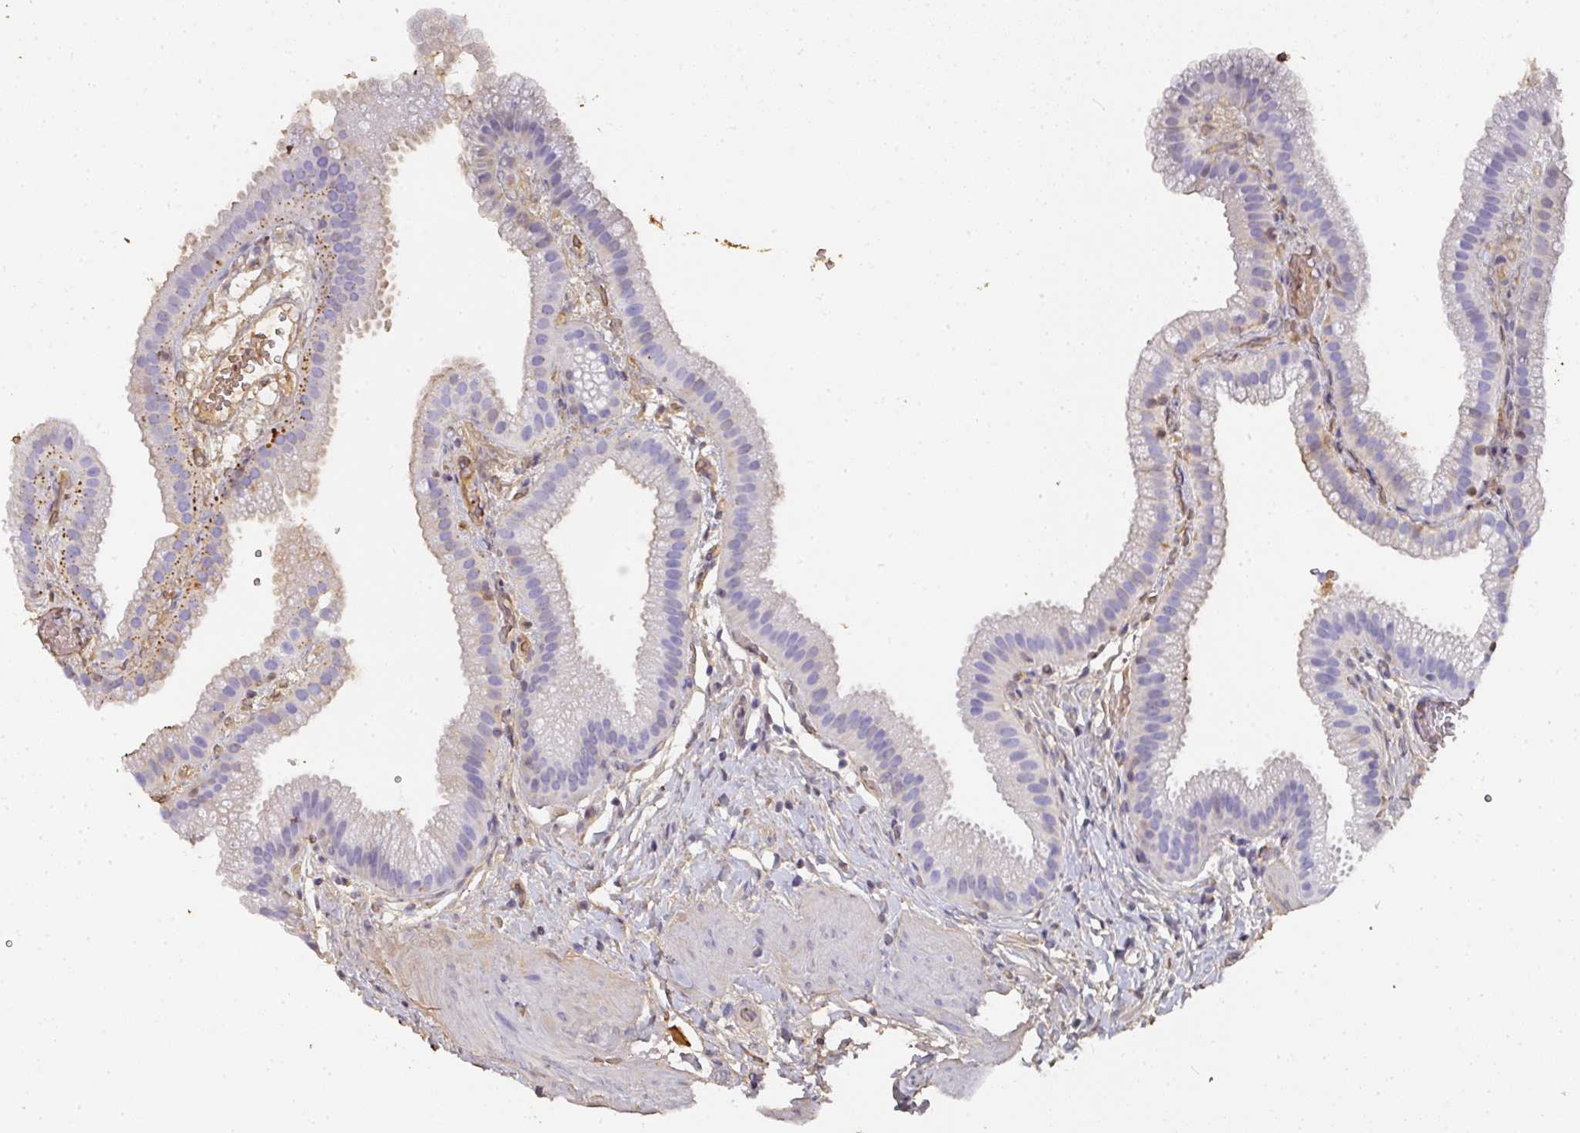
{"staining": {"intensity": "strong", "quantity": "<25%", "location": "cytoplasmic/membranous"}, "tissue": "gallbladder", "cell_type": "Glandular cells", "image_type": "normal", "snomed": [{"axis": "morphology", "description": "Normal tissue, NOS"}, {"axis": "topography", "description": "Gallbladder"}], "caption": "This micrograph exhibits benign gallbladder stained with immunohistochemistry to label a protein in brown. The cytoplasmic/membranous of glandular cells show strong positivity for the protein. Nuclei are counter-stained blue.", "gene": "ALB", "patient": {"sex": "female", "age": 63}}